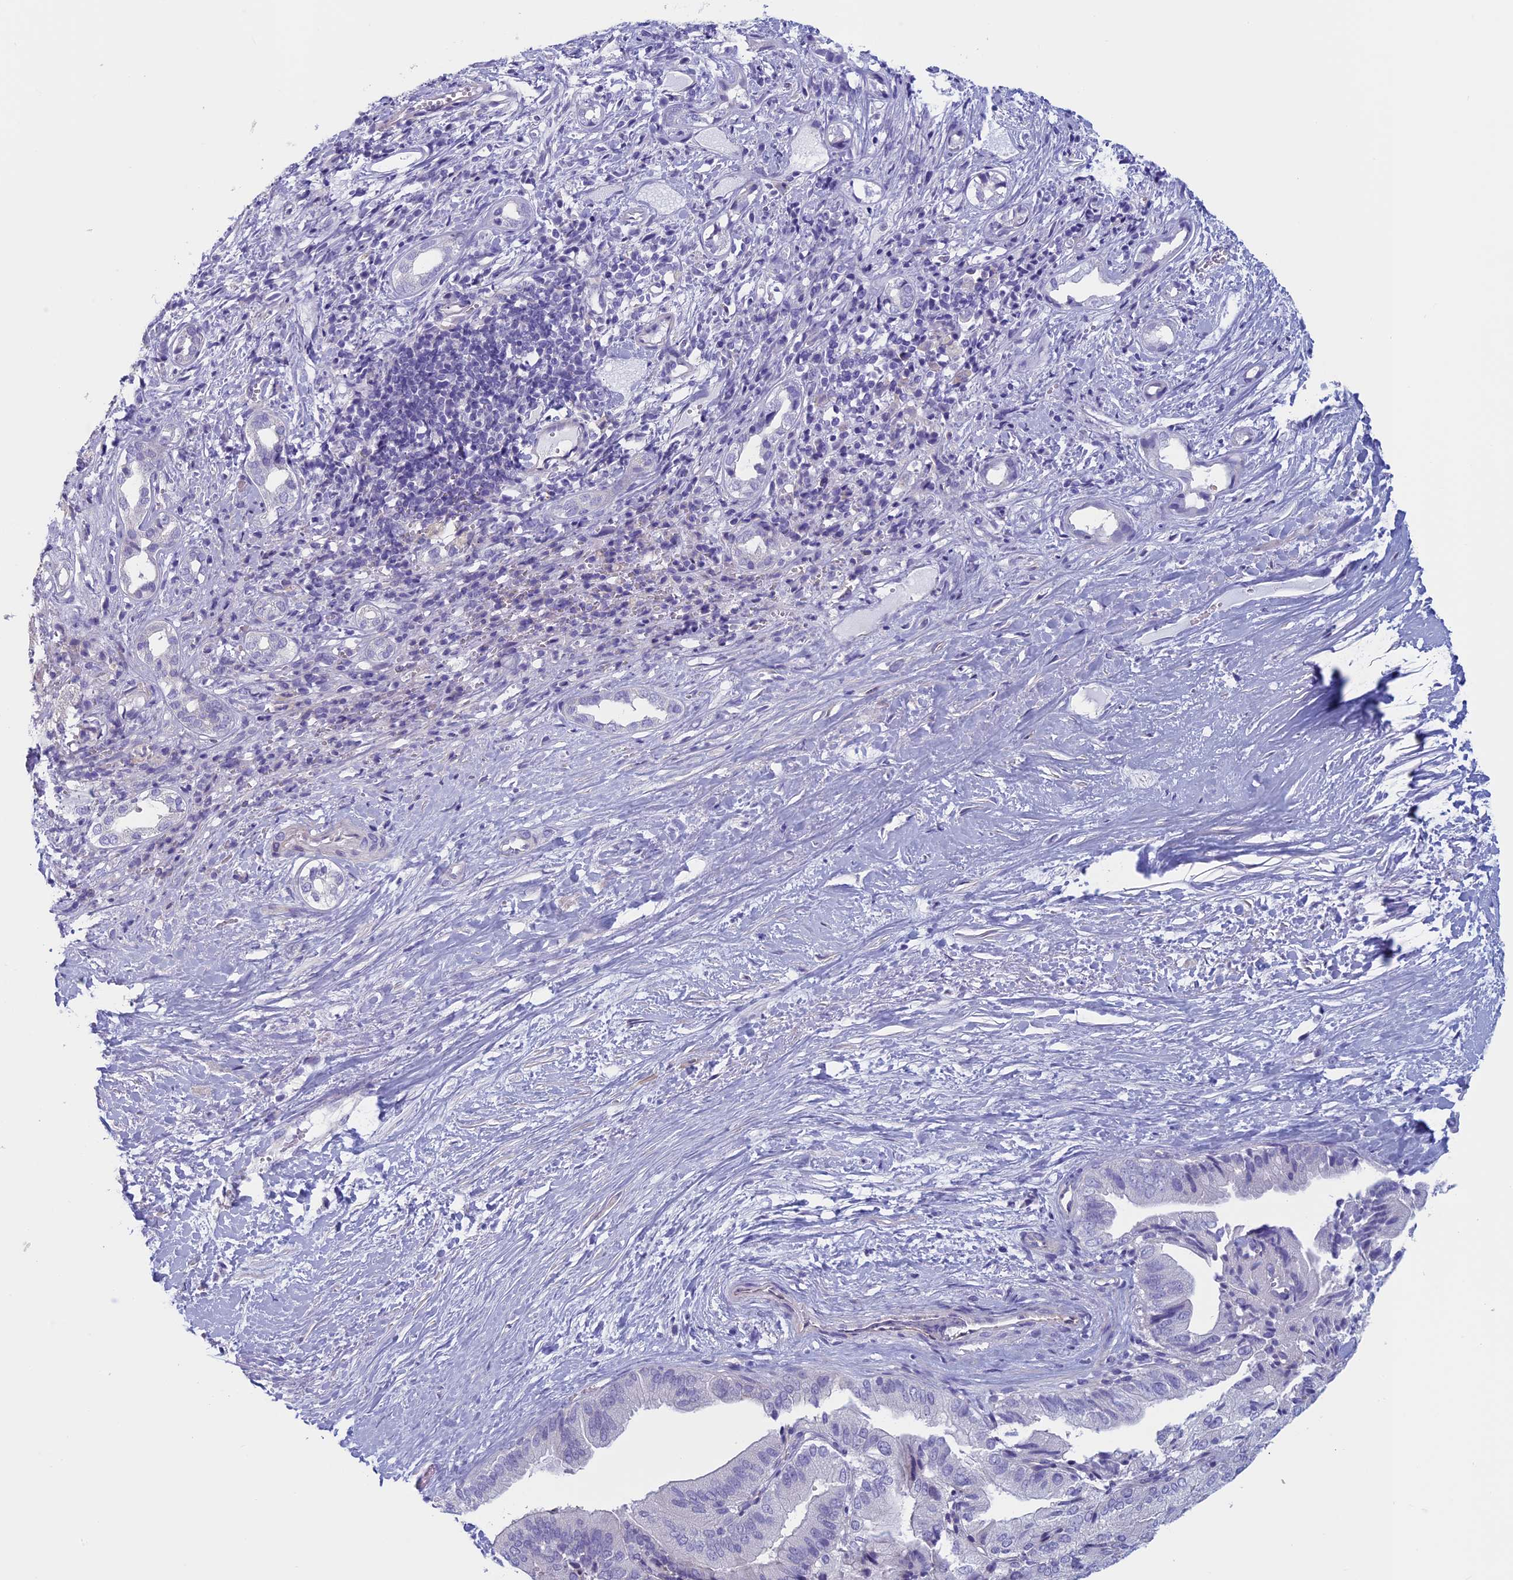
{"staining": {"intensity": "negative", "quantity": "none", "location": "none"}, "tissue": "liver cancer", "cell_type": "Tumor cells", "image_type": "cancer", "snomed": [{"axis": "morphology", "description": "Cholangiocarcinoma"}, {"axis": "topography", "description": "Liver"}], "caption": "This image is of liver cancer (cholangiocarcinoma) stained with immunohistochemistry (IHC) to label a protein in brown with the nuclei are counter-stained blue. There is no positivity in tumor cells.", "gene": "CNOT6L", "patient": {"sex": "female", "age": 75}}